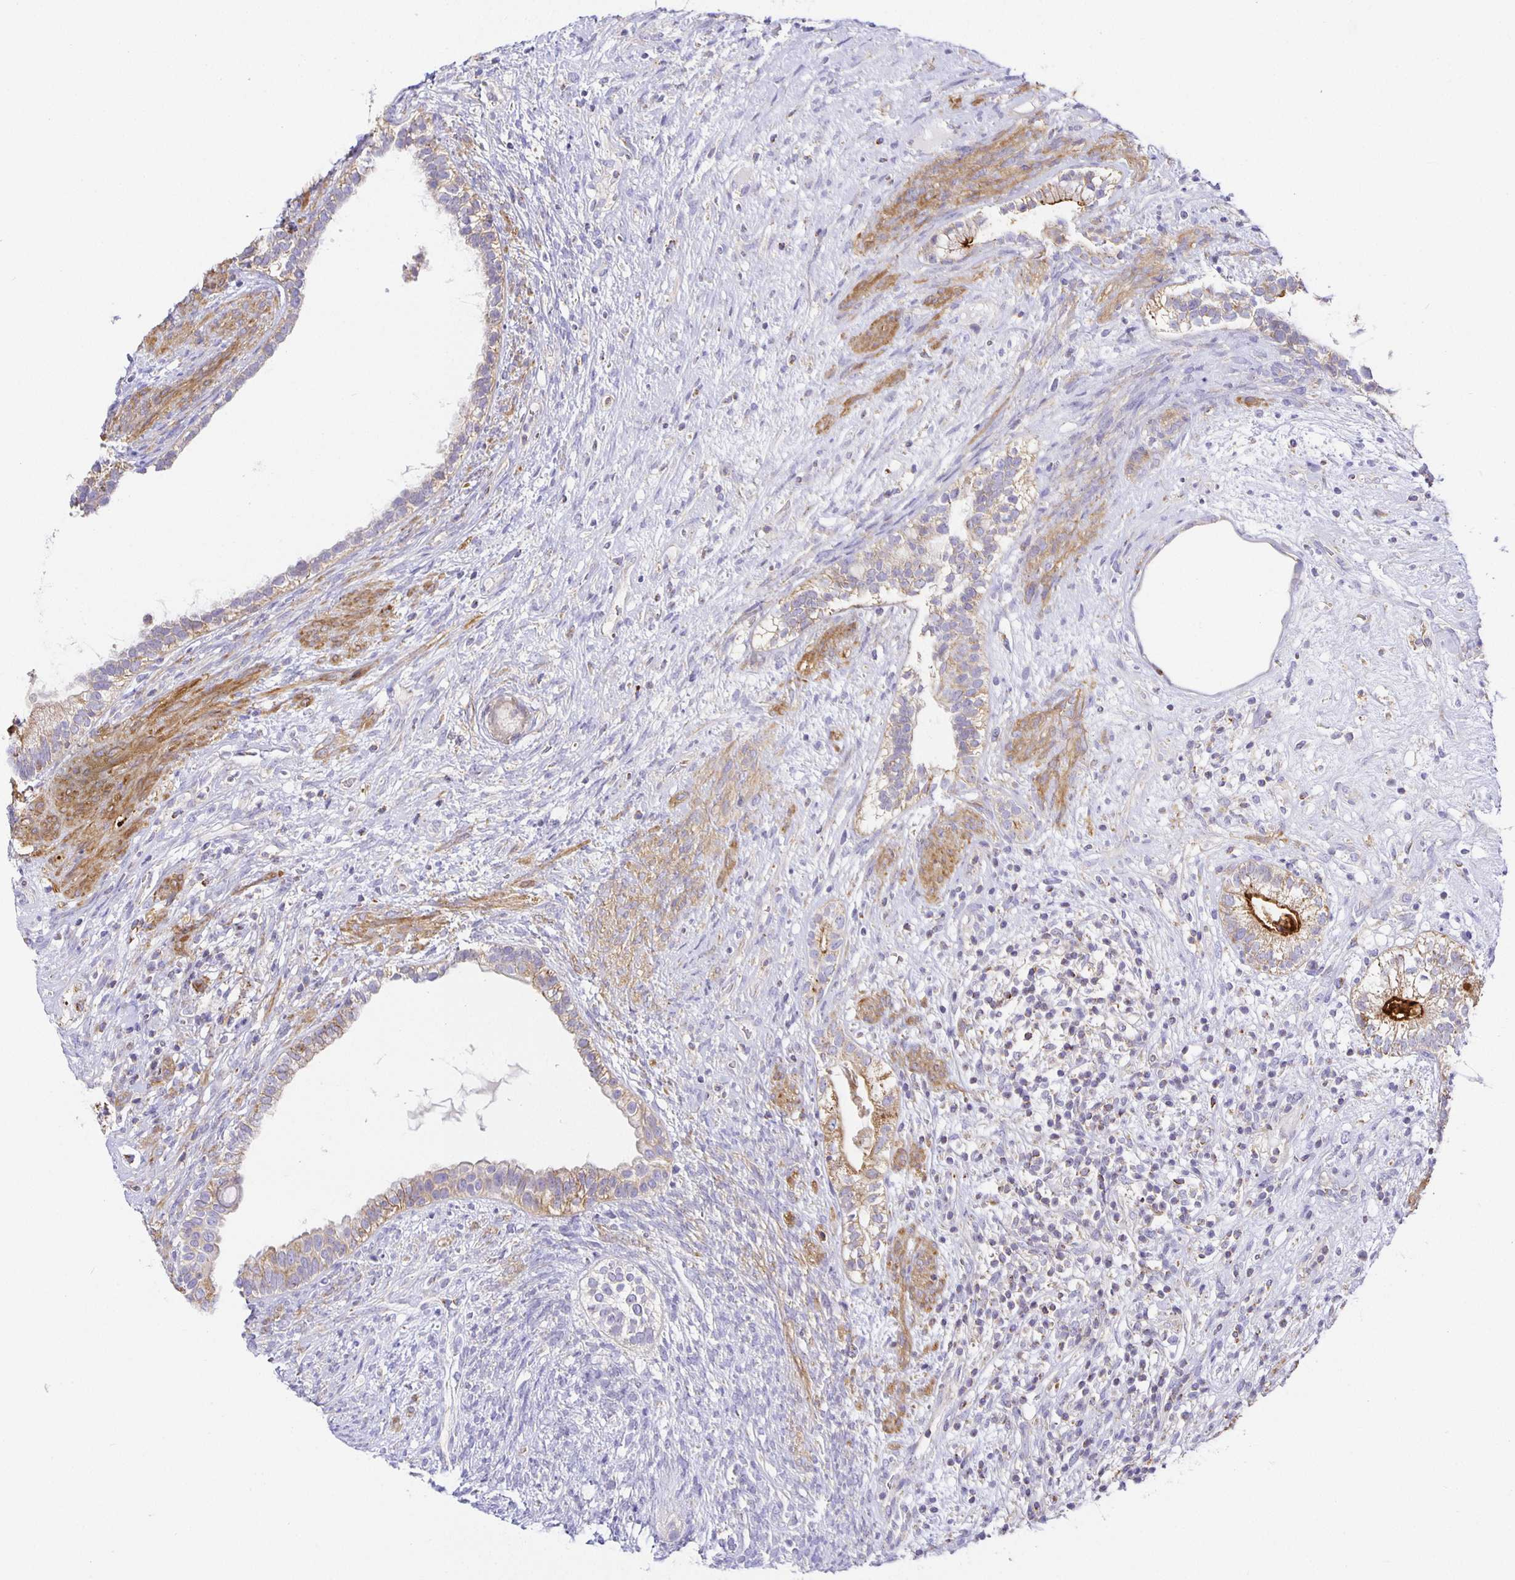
{"staining": {"intensity": "moderate", "quantity": "<25%", "location": "cytoplasmic/membranous"}, "tissue": "testis cancer", "cell_type": "Tumor cells", "image_type": "cancer", "snomed": [{"axis": "morphology", "description": "Seminoma, NOS"}, {"axis": "morphology", "description": "Carcinoma, Embryonal, NOS"}, {"axis": "topography", "description": "Testis"}], "caption": "This photomicrograph demonstrates IHC staining of human testis seminoma, with low moderate cytoplasmic/membranous staining in about <25% of tumor cells.", "gene": "FLRT3", "patient": {"sex": "male", "age": 41}}